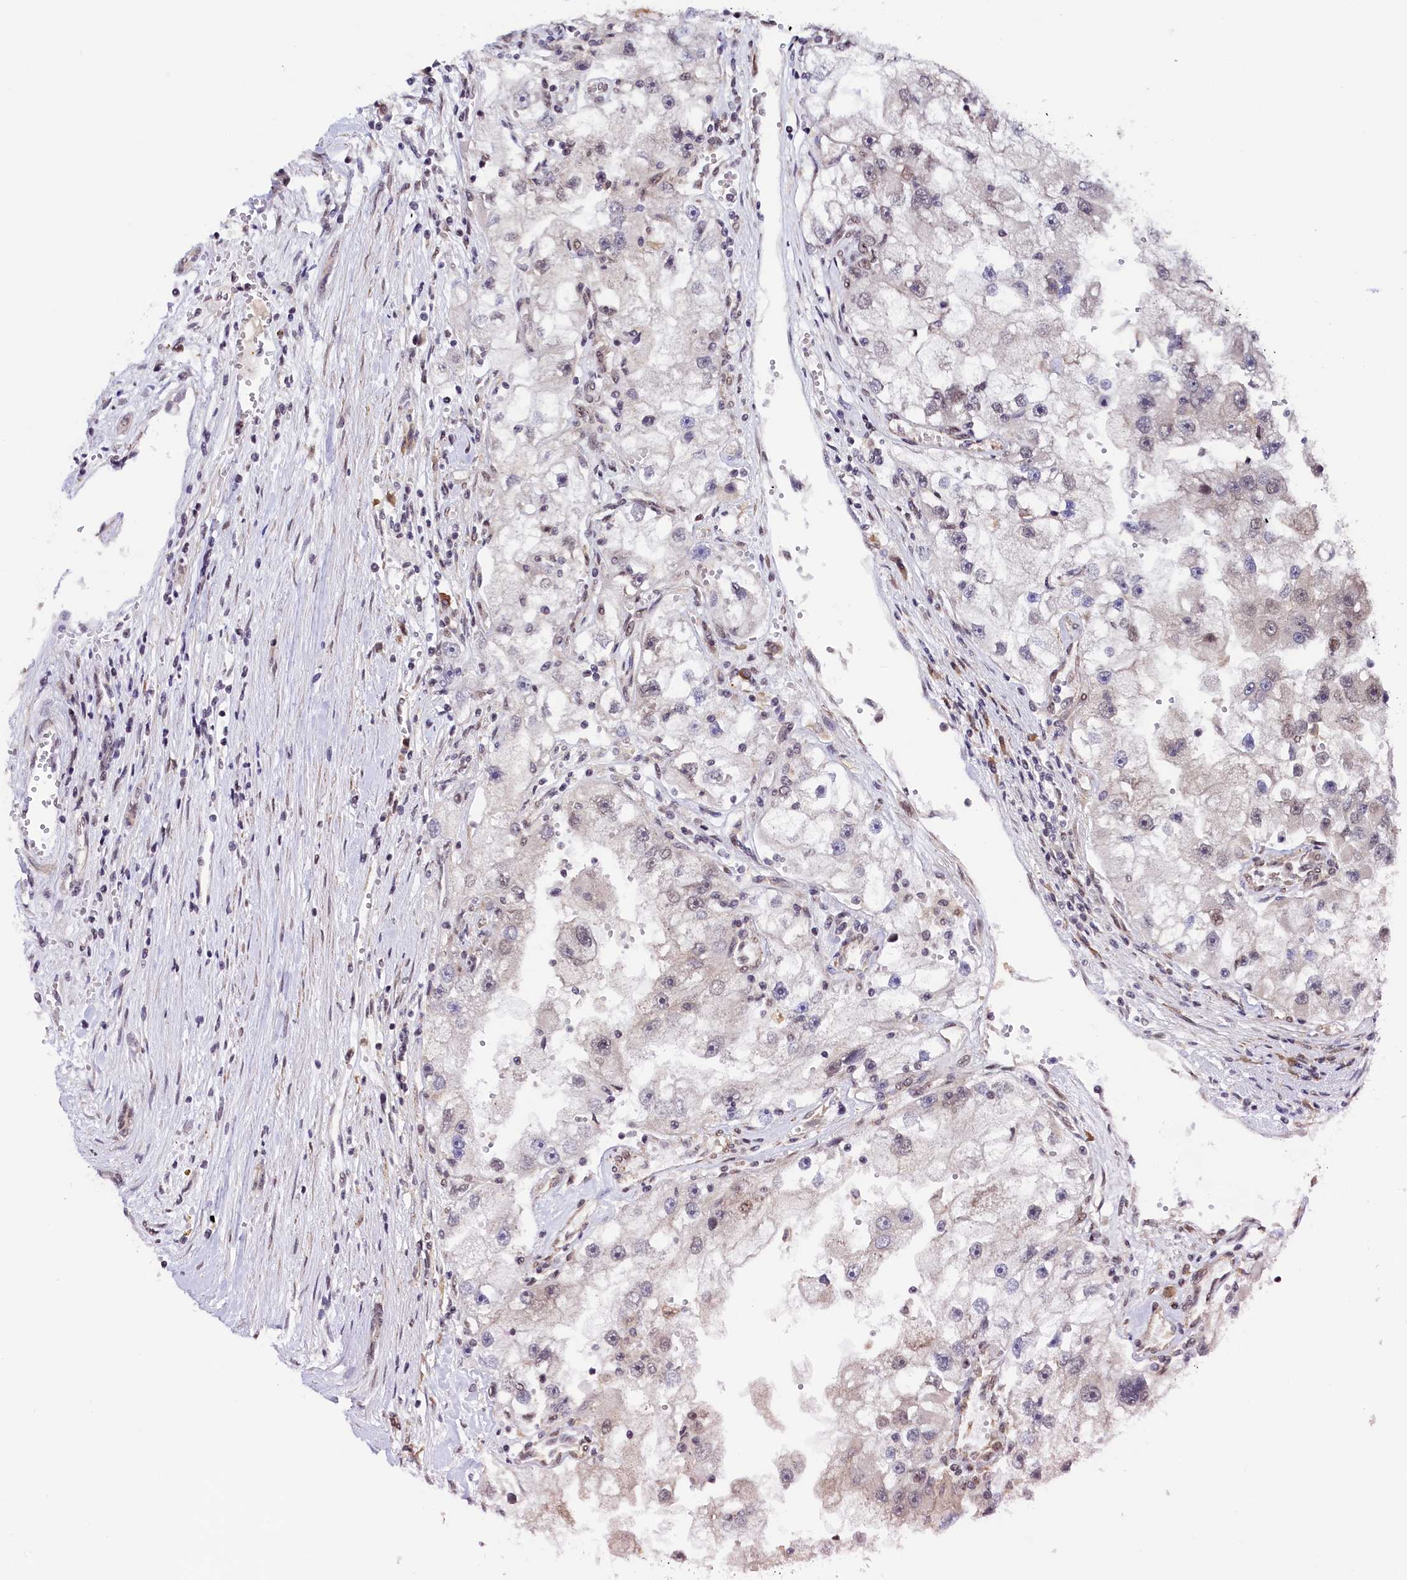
{"staining": {"intensity": "weak", "quantity": "25%-75%", "location": "nuclear"}, "tissue": "renal cancer", "cell_type": "Tumor cells", "image_type": "cancer", "snomed": [{"axis": "morphology", "description": "Adenocarcinoma, NOS"}, {"axis": "topography", "description": "Kidney"}], "caption": "Renal cancer stained with a protein marker shows weak staining in tumor cells.", "gene": "LEO1", "patient": {"sex": "male", "age": 63}}